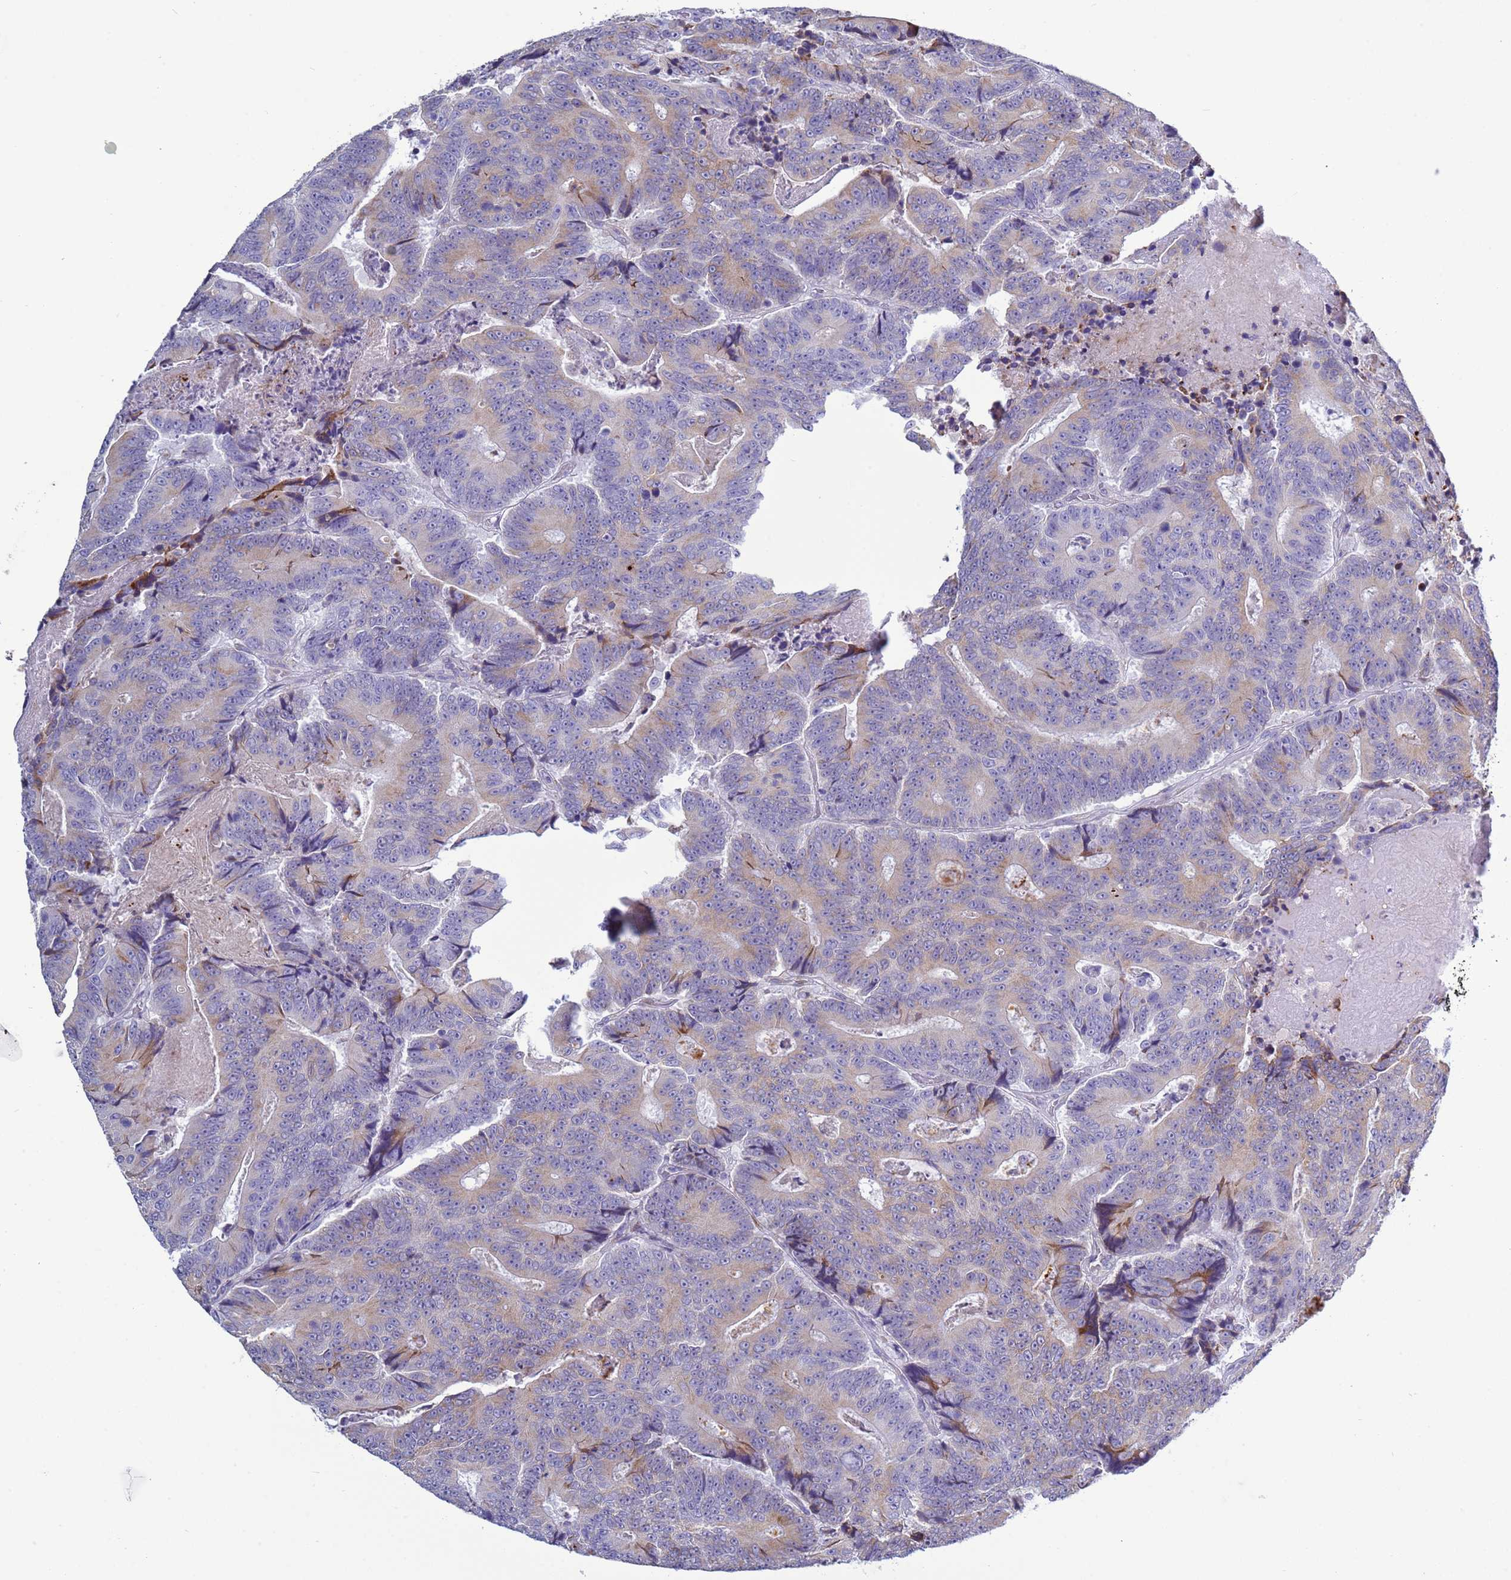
{"staining": {"intensity": "weak", "quantity": "25%-75%", "location": "cytoplasmic/membranous"}, "tissue": "colorectal cancer", "cell_type": "Tumor cells", "image_type": "cancer", "snomed": [{"axis": "morphology", "description": "Adenocarcinoma, NOS"}, {"axis": "topography", "description": "Colon"}], "caption": "Immunohistochemical staining of human colorectal adenocarcinoma exhibits weak cytoplasmic/membranous protein positivity in approximately 25%-75% of tumor cells.", "gene": "ABHD17B", "patient": {"sex": "male", "age": 83}}